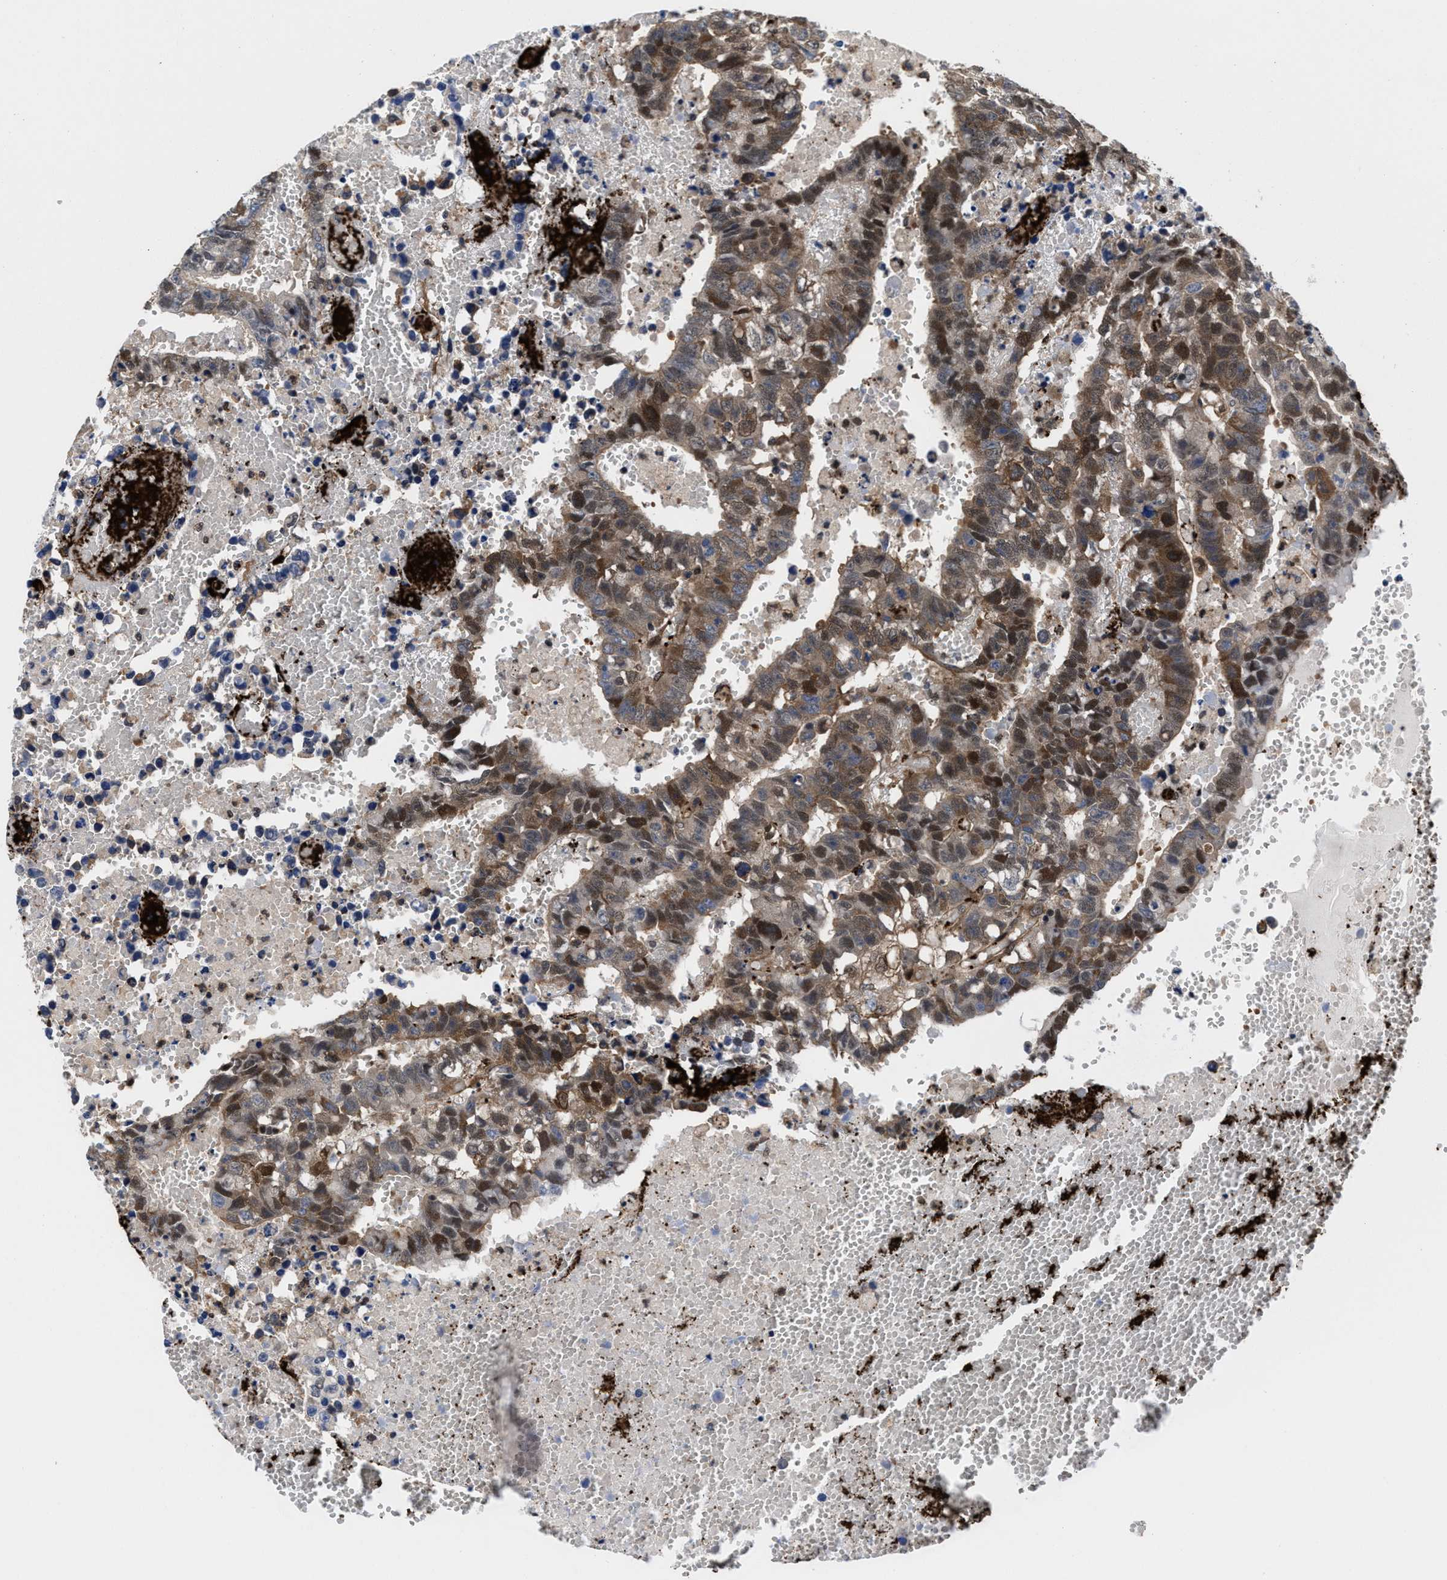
{"staining": {"intensity": "weak", "quantity": ">75%", "location": "cytoplasmic/membranous,nuclear"}, "tissue": "testis cancer", "cell_type": "Tumor cells", "image_type": "cancer", "snomed": [{"axis": "morphology", "description": "Carcinoma, Embryonal, NOS"}, {"axis": "topography", "description": "Testis"}], "caption": "A high-resolution photomicrograph shows immunohistochemistry (IHC) staining of testis cancer, which exhibits weak cytoplasmic/membranous and nuclear positivity in about >75% of tumor cells. The staining was performed using DAB, with brown indicating positive protein expression. Nuclei are stained blue with hematoxylin.", "gene": "ACLY", "patient": {"sex": "male", "age": 25}}